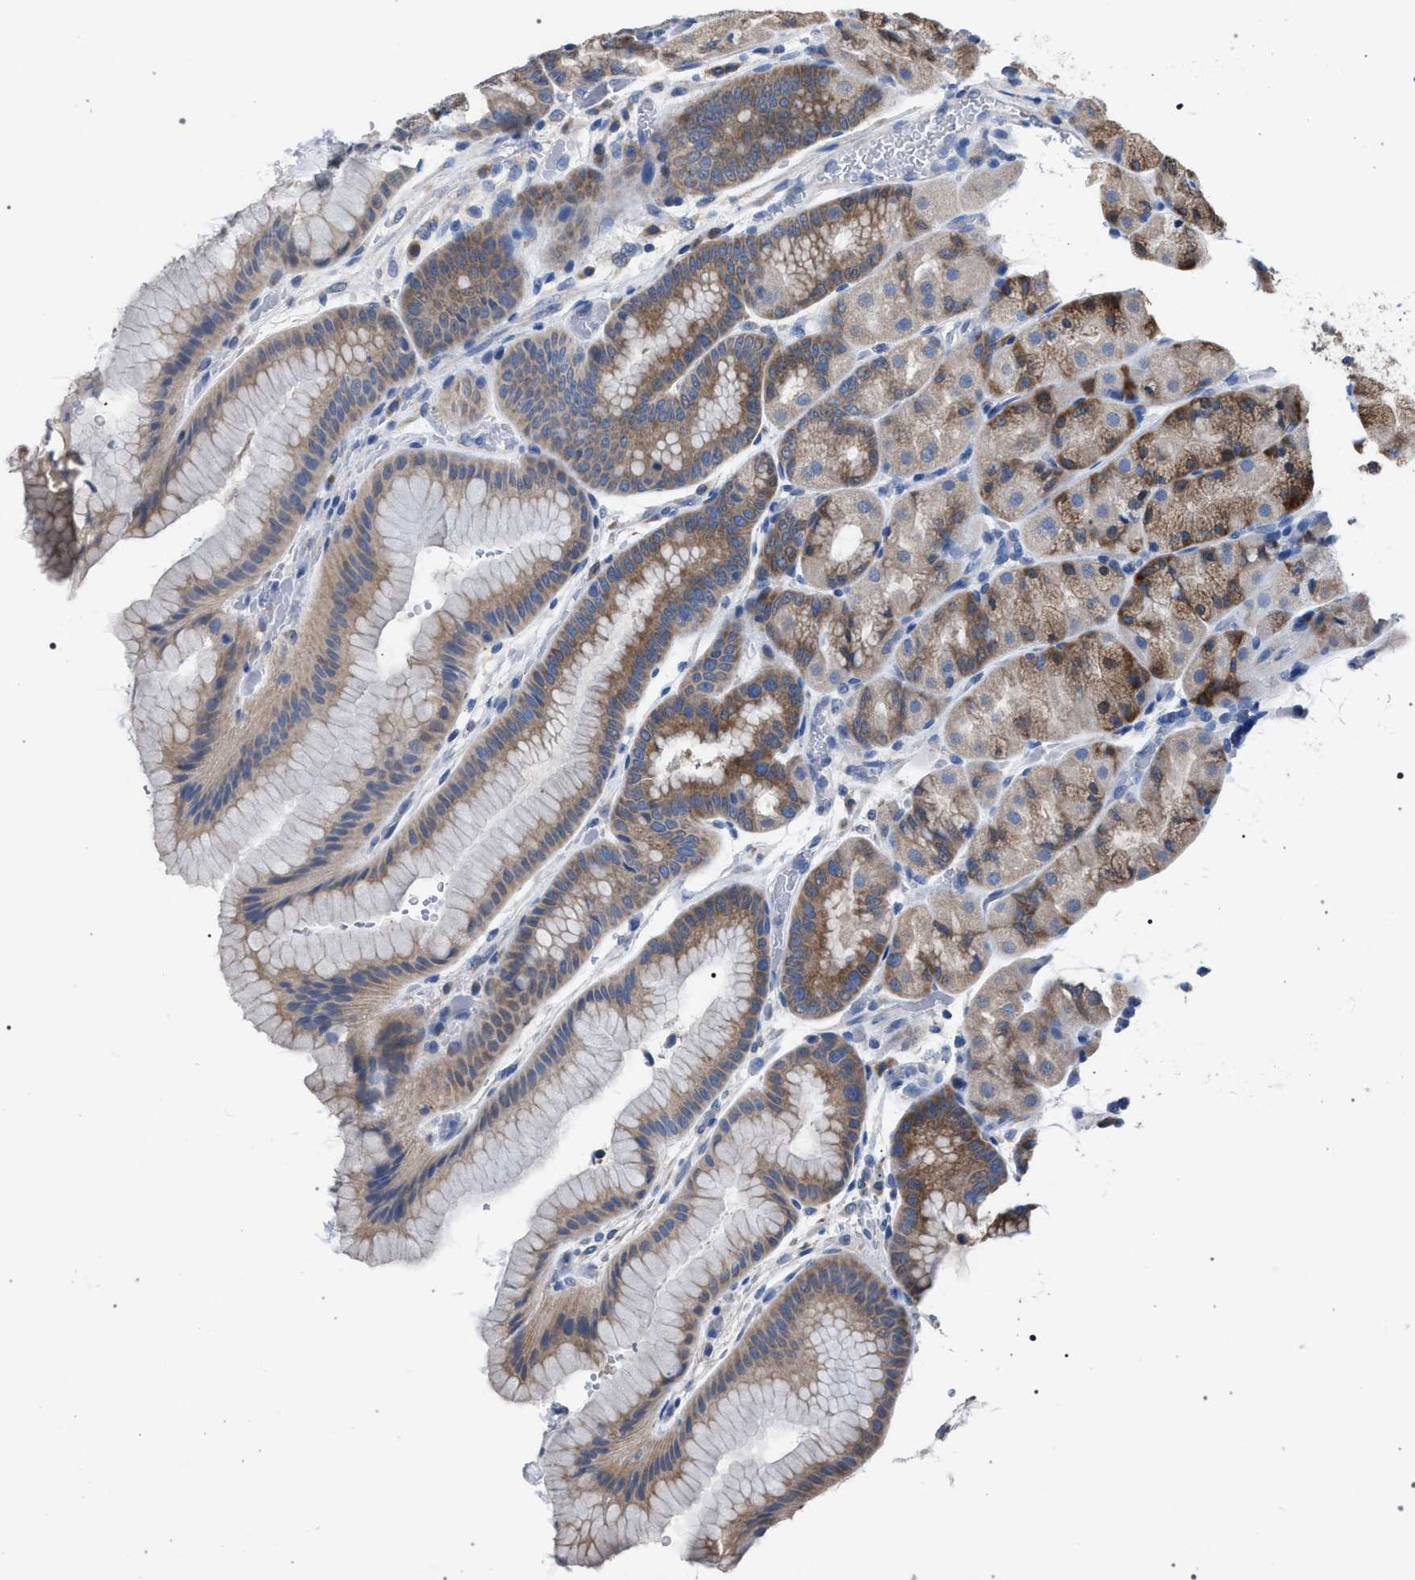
{"staining": {"intensity": "moderate", "quantity": ">75%", "location": "cytoplasmic/membranous"}, "tissue": "stomach", "cell_type": "Glandular cells", "image_type": "normal", "snomed": [{"axis": "morphology", "description": "Normal tissue, NOS"}, {"axis": "morphology", "description": "Carcinoid, malignant, NOS"}, {"axis": "topography", "description": "Stomach, upper"}], "caption": "A histopathology image showing moderate cytoplasmic/membranous staining in approximately >75% of glandular cells in unremarkable stomach, as visualized by brown immunohistochemical staining.", "gene": "CRYZ", "patient": {"sex": "male", "age": 39}}